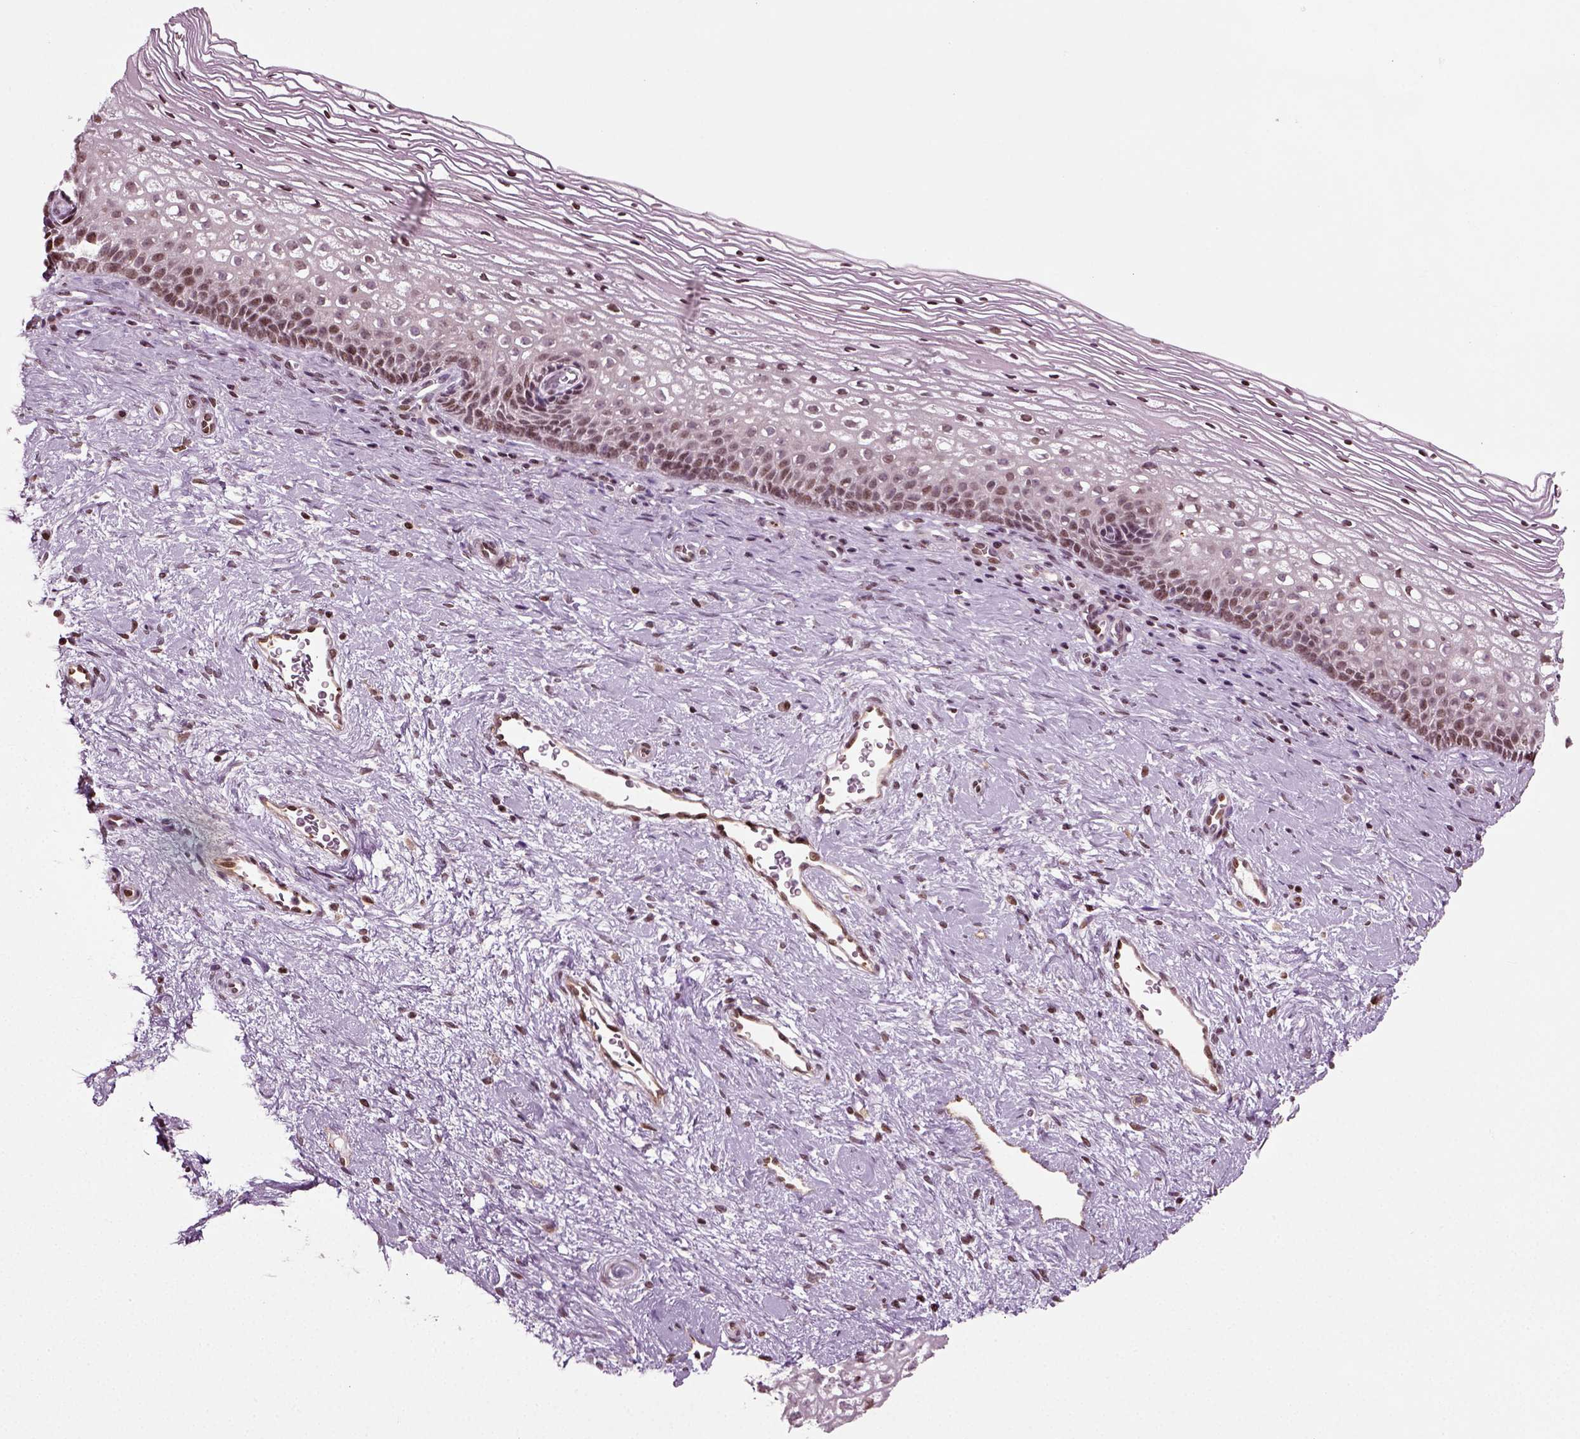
{"staining": {"intensity": "moderate", "quantity": ">75%", "location": "nuclear"}, "tissue": "cervix", "cell_type": "Glandular cells", "image_type": "normal", "snomed": [{"axis": "morphology", "description": "Normal tissue, NOS"}, {"axis": "topography", "description": "Cervix"}], "caption": "IHC (DAB) staining of unremarkable human cervix exhibits moderate nuclear protein positivity in about >75% of glandular cells. Nuclei are stained in blue.", "gene": "HEYL", "patient": {"sex": "female", "age": 34}}